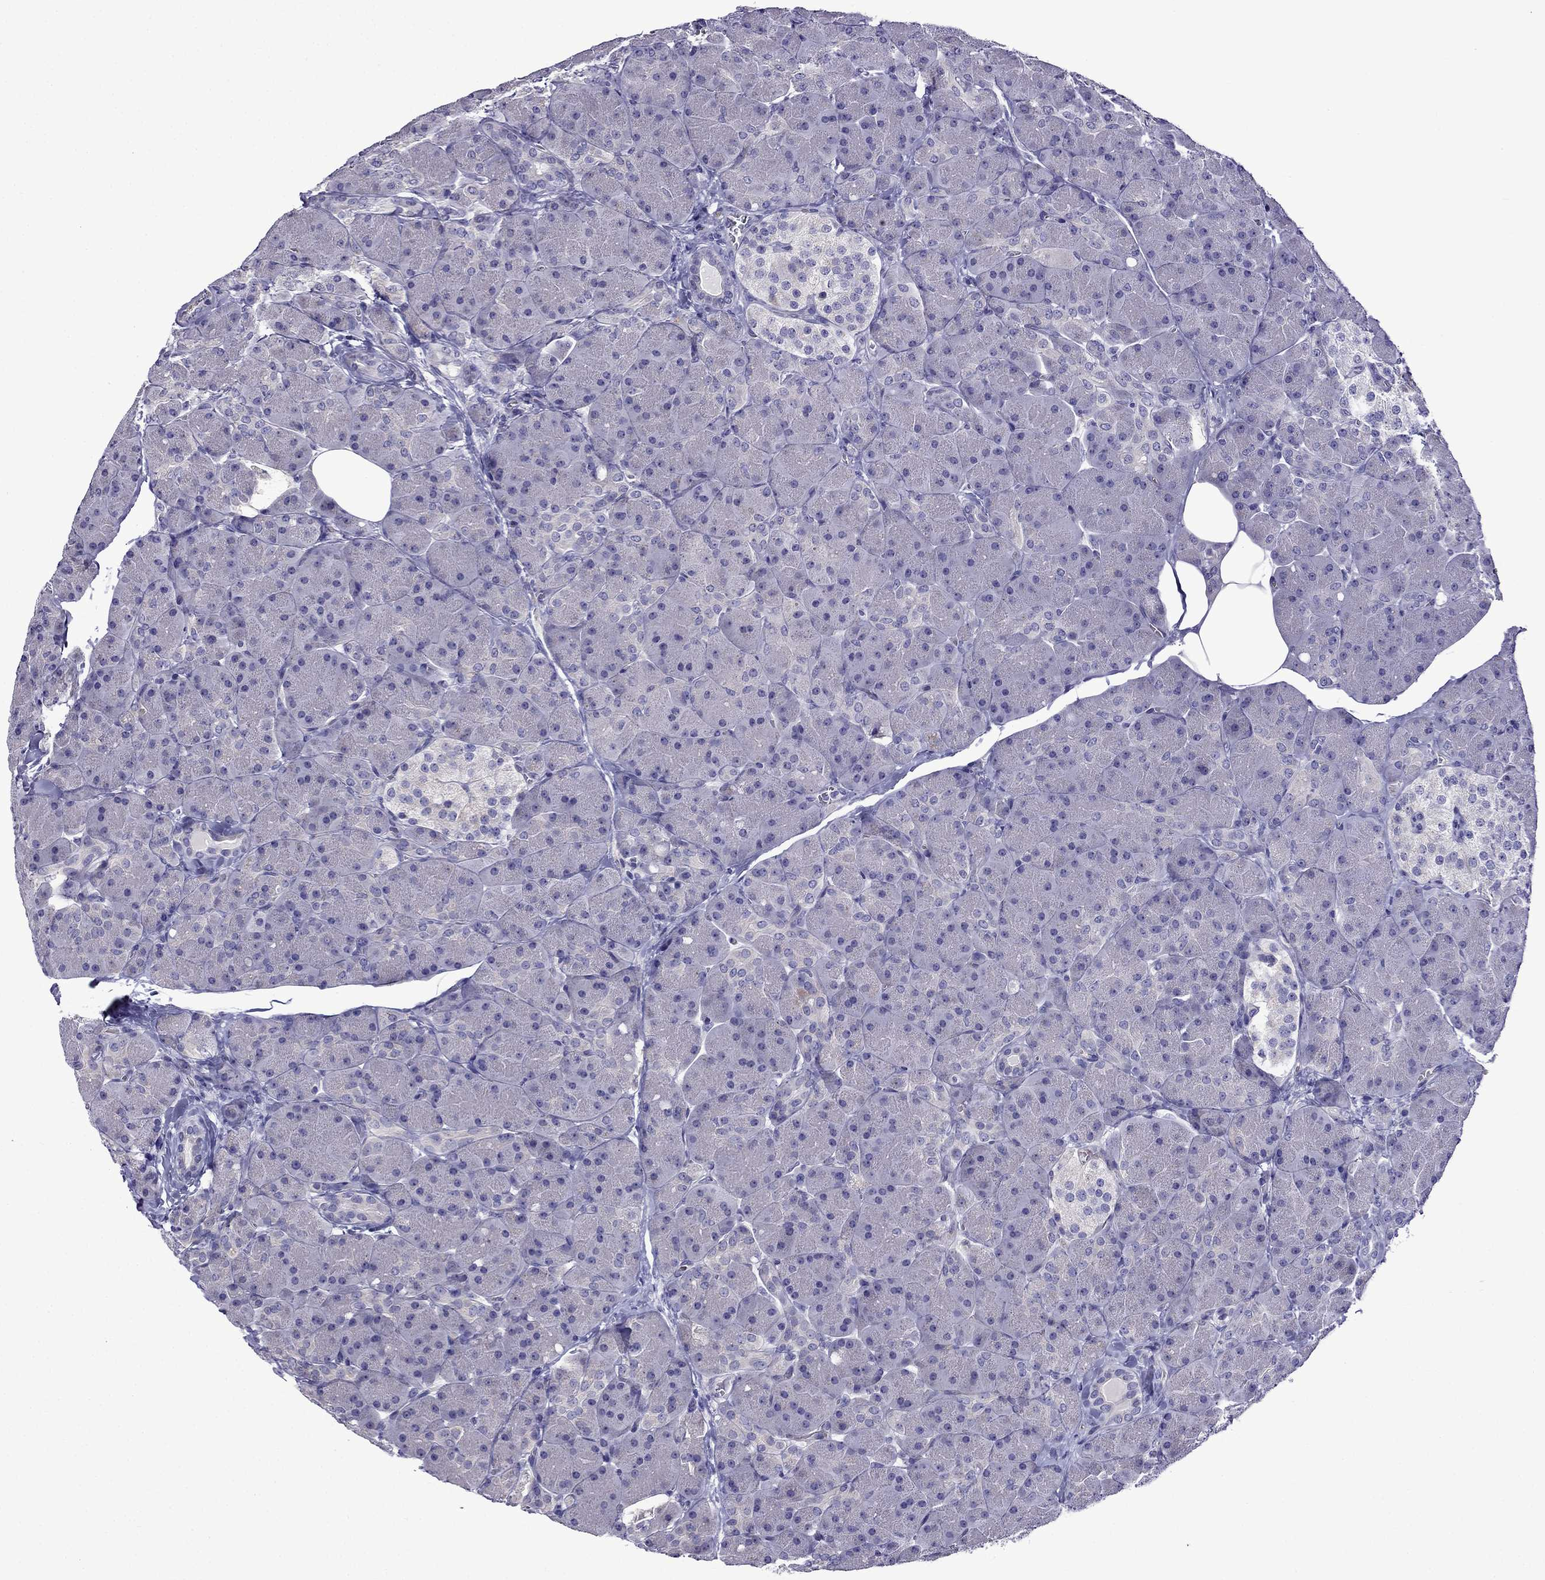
{"staining": {"intensity": "negative", "quantity": "none", "location": "none"}, "tissue": "pancreas", "cell_type": "Exocrine glandular cells", "image_type": "normal", "snomed": [{"axis": "morphology", "description": "Normal tissue, NOS"}, {"axis": "topography", "description": "Pancreas"}], "caption": "Immunohistochemistry (IHC) micrograph of benign human pancreas stained for a protein (brown), which exhibits no expression in exocrine glandular cells.", "gene": "TDRD1", "patient": {"sex": "male", "age": 55}}